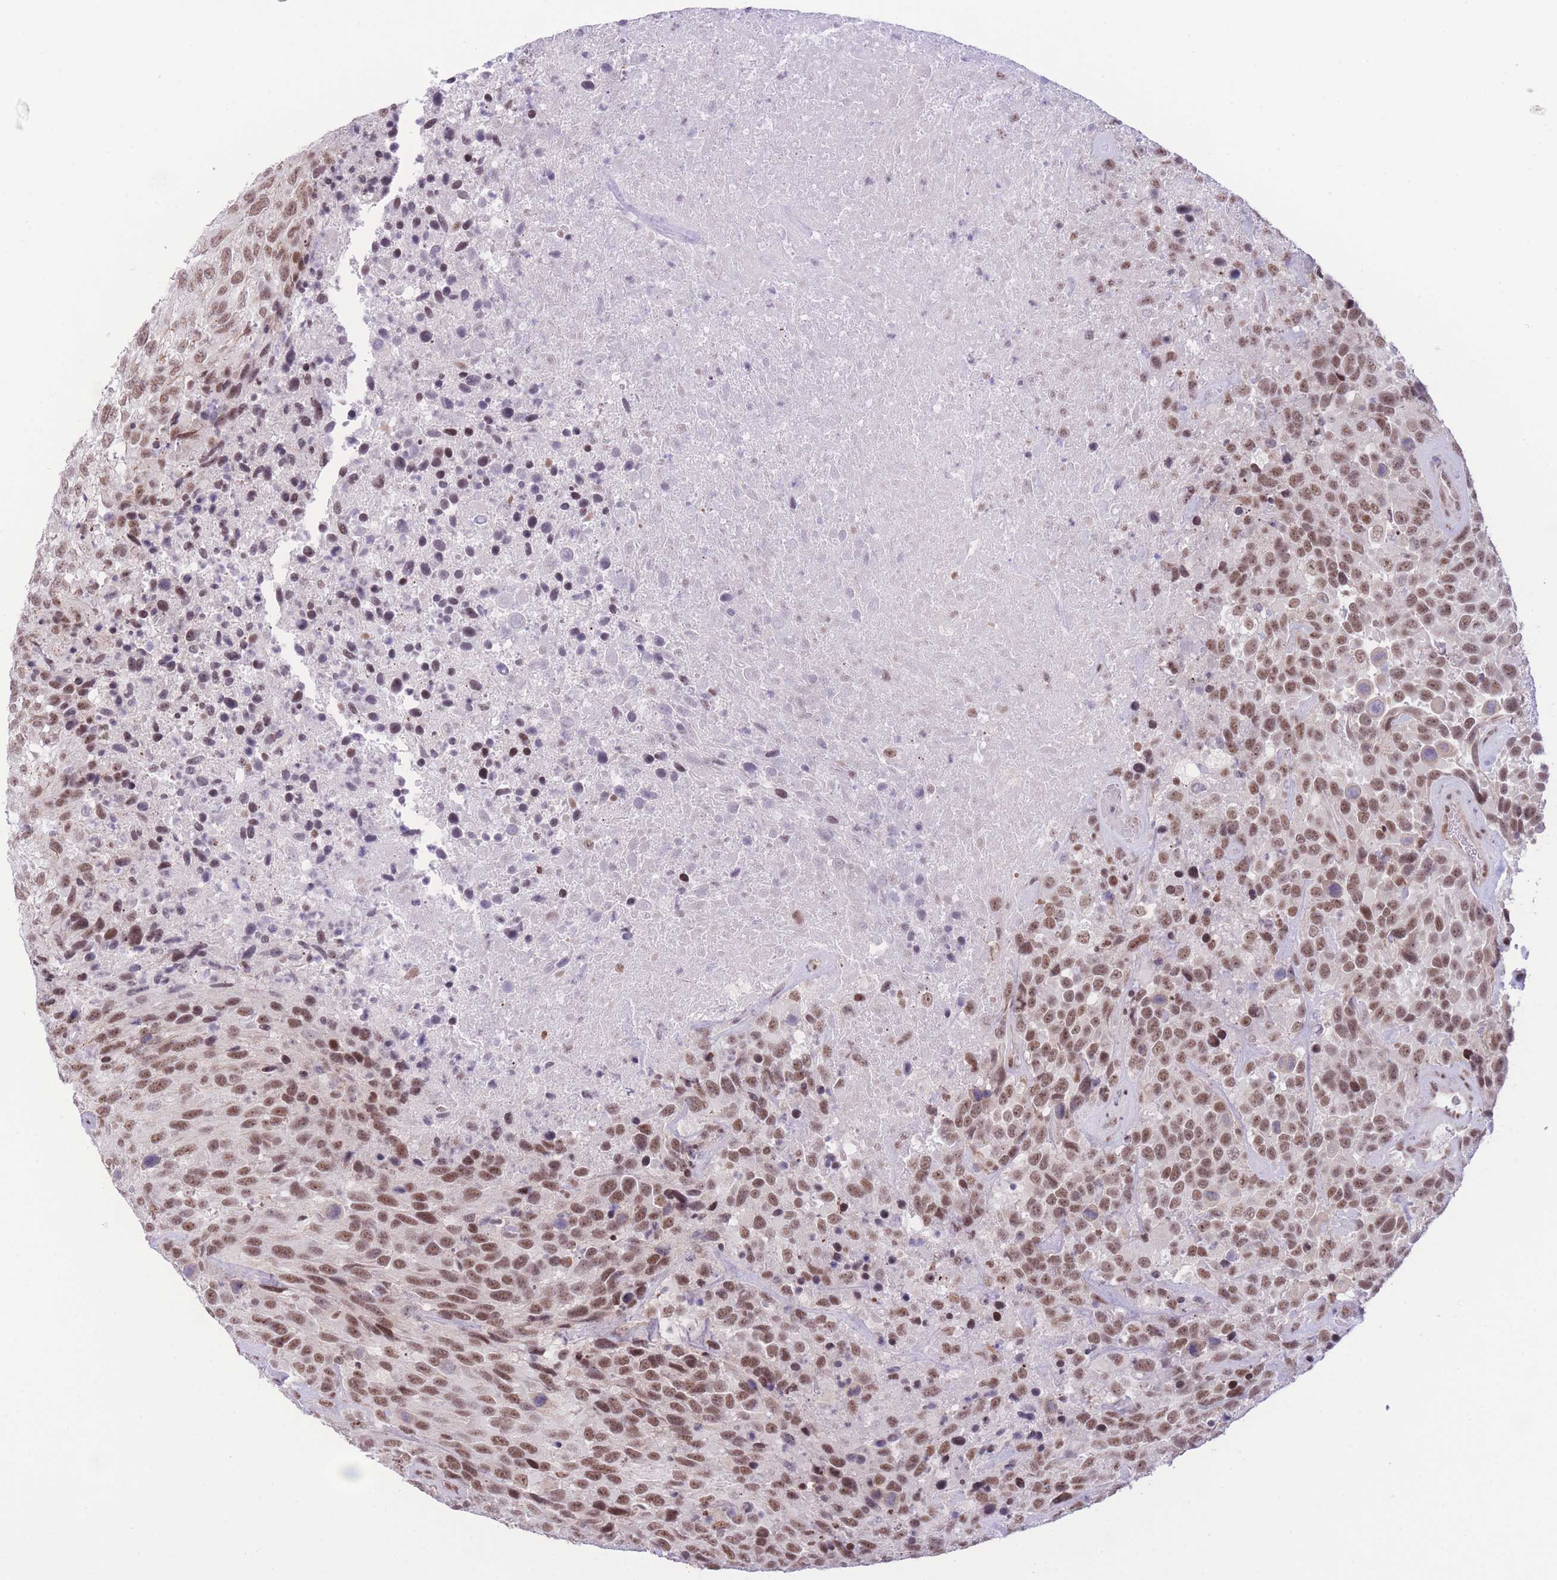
{"staining": {"intensity": "moderate", "quantity": ">75%", "location": "nuclear"}, "tissue": "urothelial cancer", "cell_type": "Tumor cells", "image_type": "cancer", "snomed": [{"axis": "morphology", "description": "Urothelial carcinoma, High grade"}, {"axis": "topography", "description": "Urinary bladder"}], "caption": "Protein expression analysis of urothelial carcinoma (high-grade) reveals moderate nuclear staining in approximately >75% of tumor cells.", "gene": "PCIF1", "patient": {"sex": "female", "age": 70}}